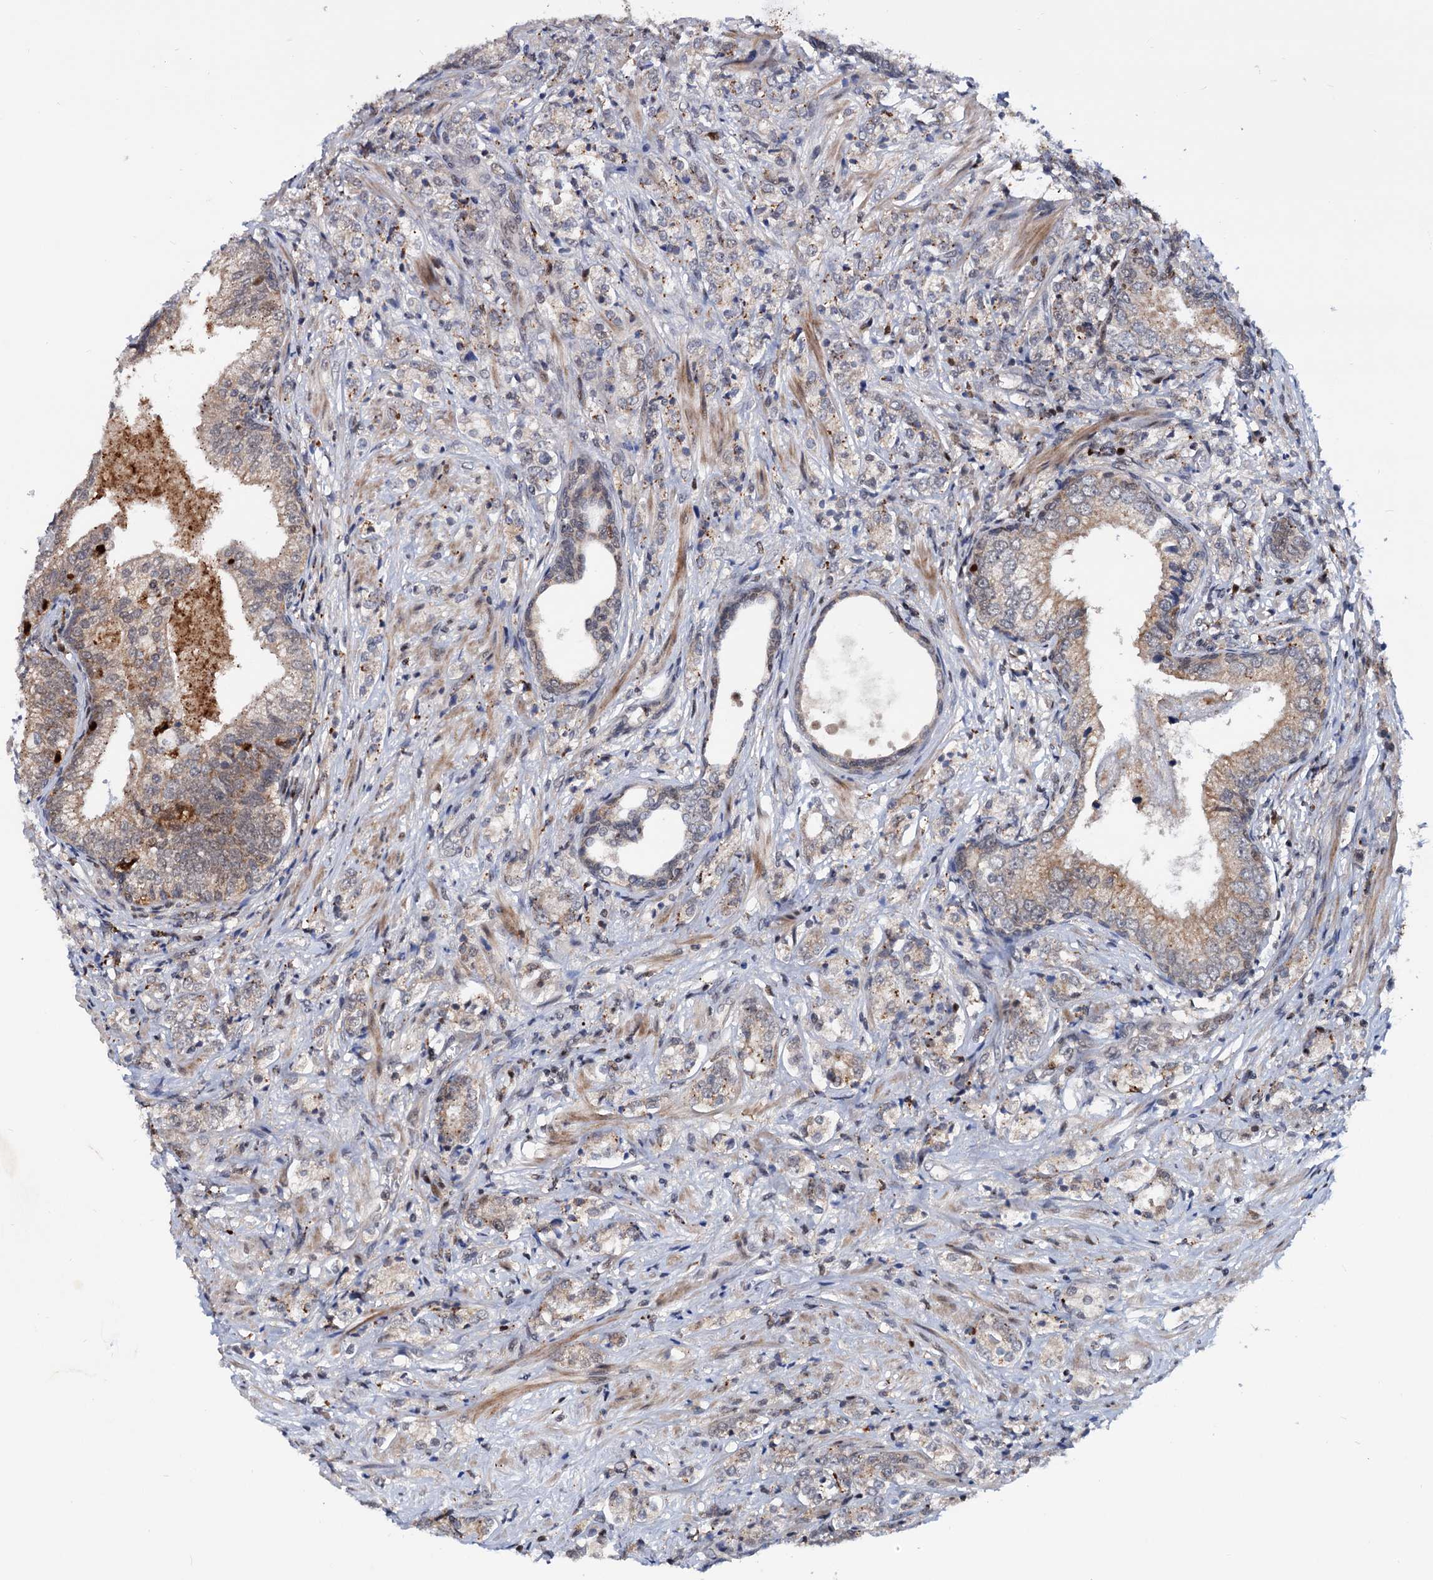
{"staining": {"intensity": "negative", "quantity": "none", "location": "none"}, "tissue": "prostate cancer", "cell_type": "Tumor cells", "image_type": "cancer", "snomed": [{"axis": "morphology", "description": "Adenocarcinoma, High grade"}, {"axis": "topography", "description": "Prostate"}], "caption": "Immunohistochemistry (IHC) of human prostate adenocarcinoma (high-grade) exhibits no positivity in tumor cells.", "gene": "RNASEH2B", "patient": {"sex": "male", "age": 69}}